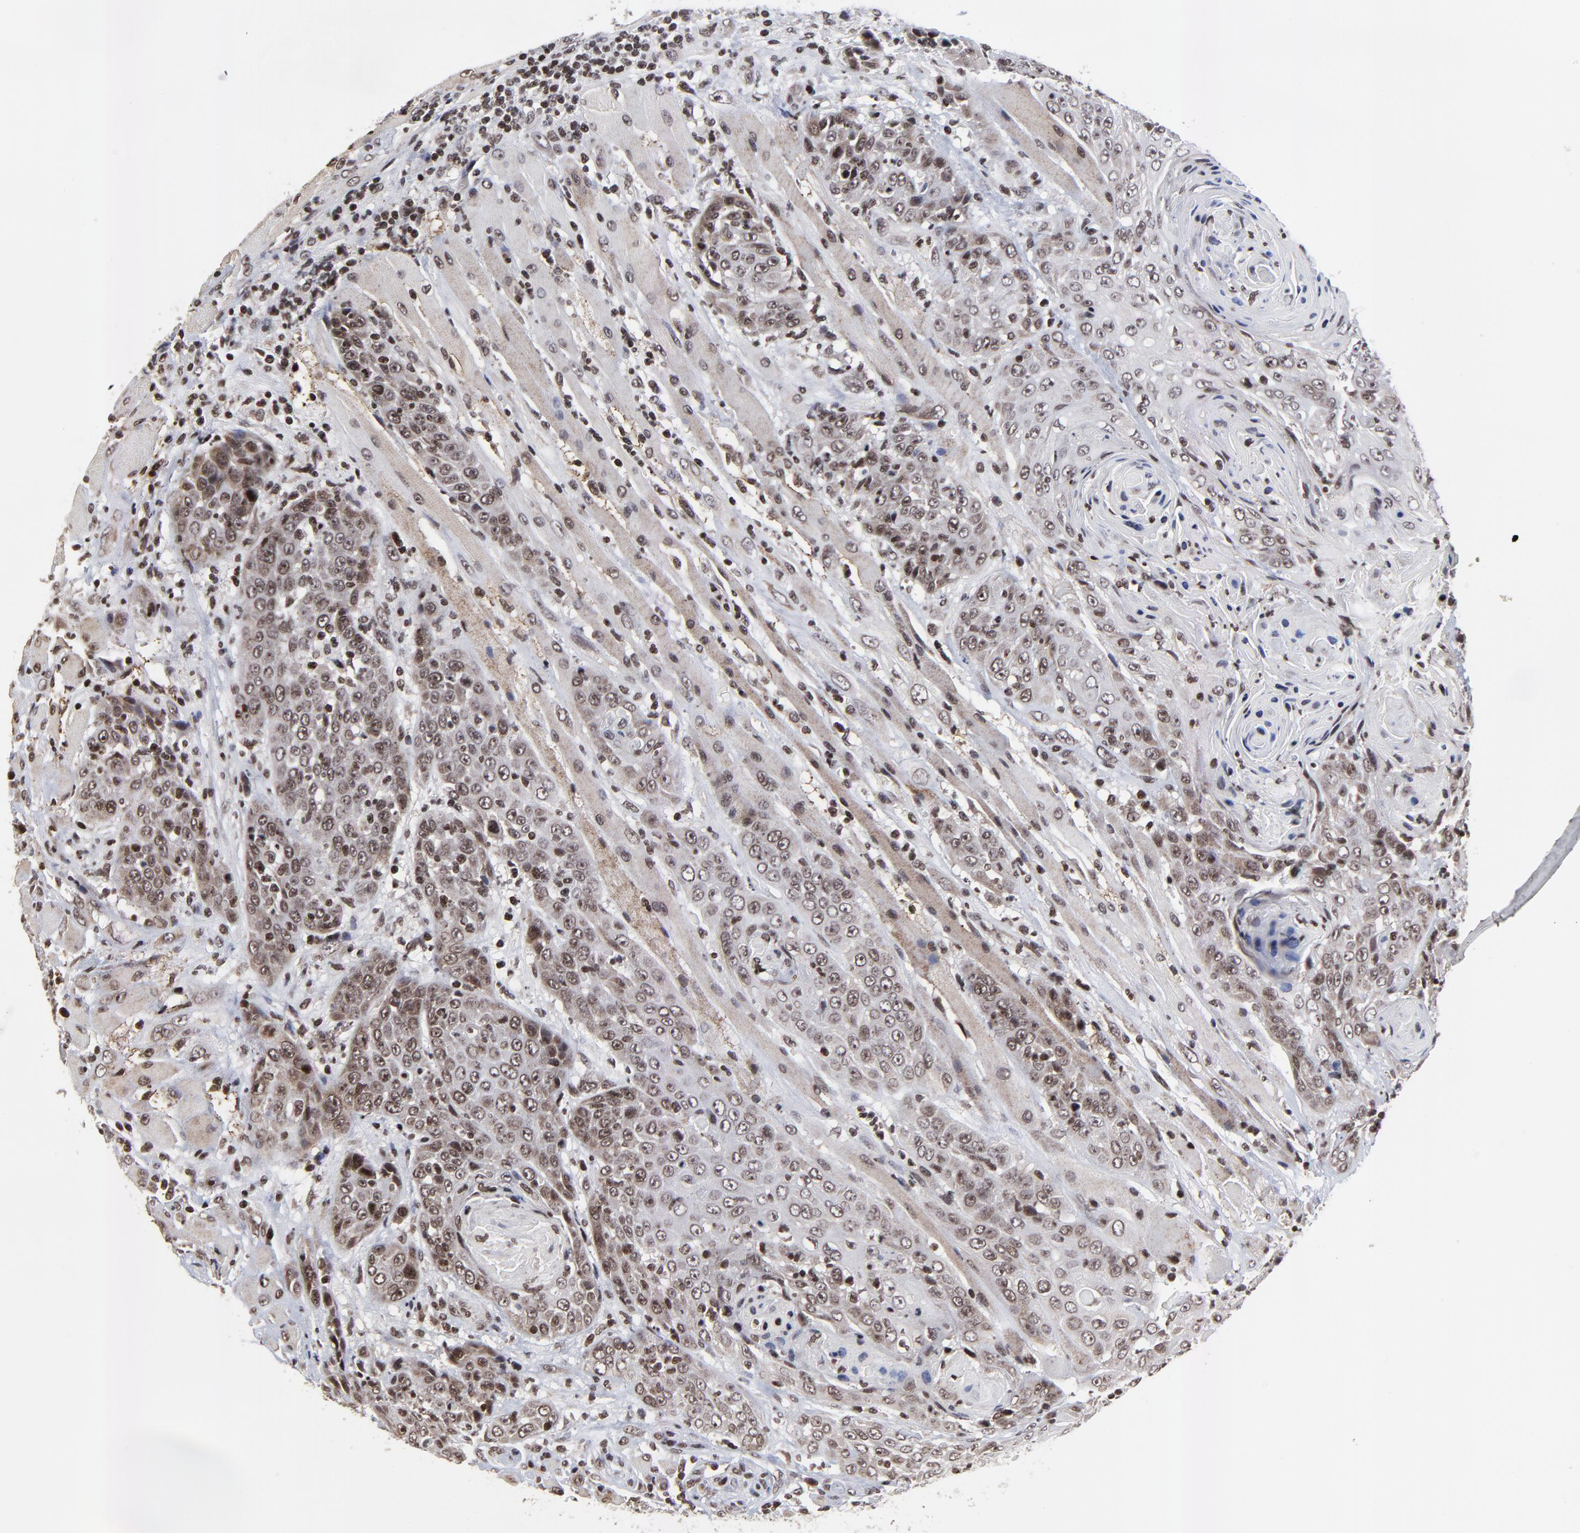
{"staining": {"intensity": "moderate", "quantity": ">75%", "location": "cytoplasmic/membranous,nuclear"}, "tissue": "head and neck cancer", "cell_type": "Tumor cells", "image_type": "cancer", "snomed": [{"axis": "morphology", "description": "Squamous cell carcinoma, NOS"}, {"axis": "topography", "description": "Head-Neck"}], "caption": "Protein expression analysis of human head and neck cancer (squamous cell carcinoma) reveals moderate cytoplasmic/membranous and nuclear expression in approximately >75% of tumor cells.", "gene": "ZNF777", "patient": {"sex": "female", "age": 84}}